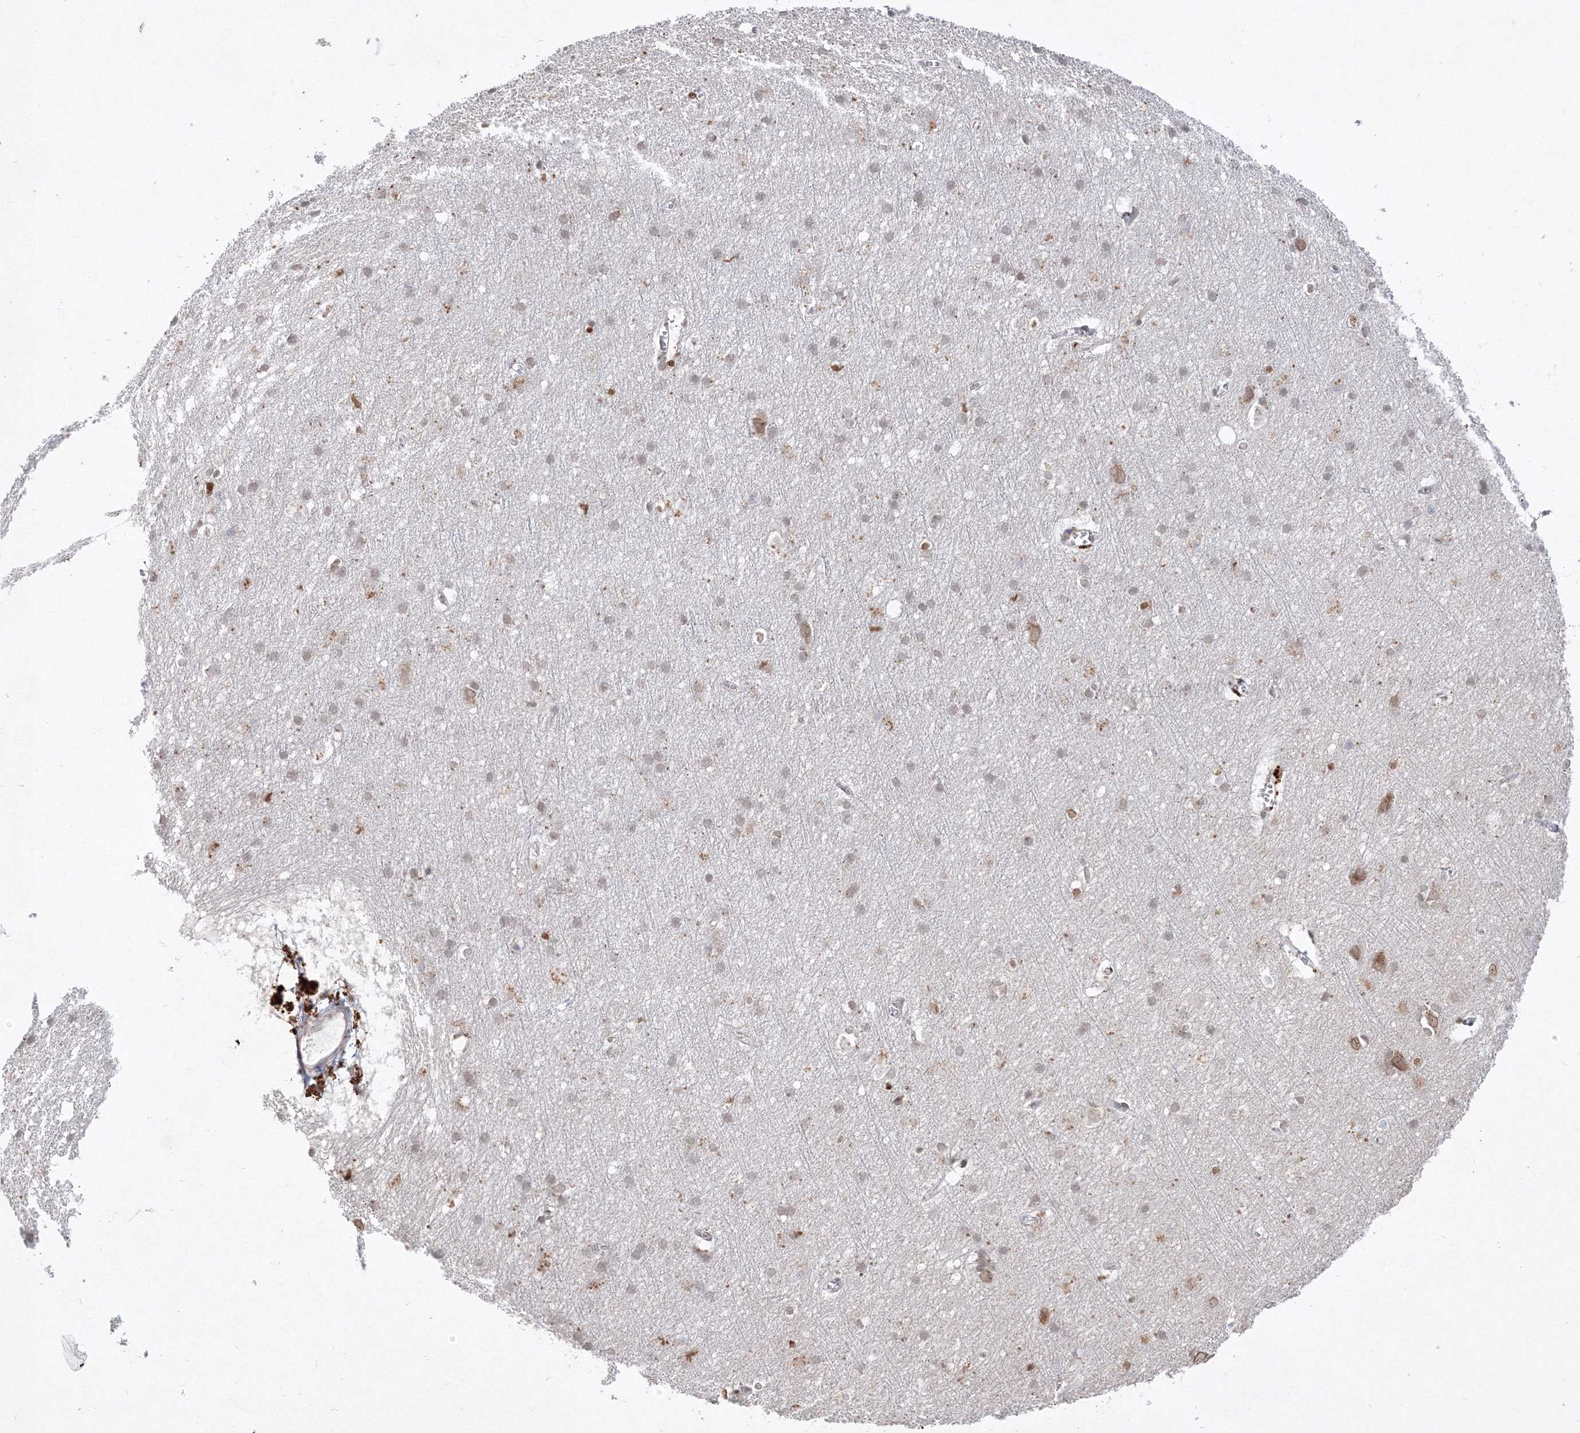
{"staining": {"intensity": "negative", "quantity": "none", "location": "none"}, "tissue": "cerebral cortex", "cell_type": "Endothelial cells", "image_type": "normal", "snomed": [{"axis": "morphology", "description": "Normal tissue, NOS"}, {"axis": "topography", "description": "Cerebral cortex"}], "caption": "This is an immunohistochemistry (IHC) image of normal cerebral cortex. There is no staining in endothelial cells.", "gene": "TMEM50B", "patient": {"sex": "male", "age": 54}}